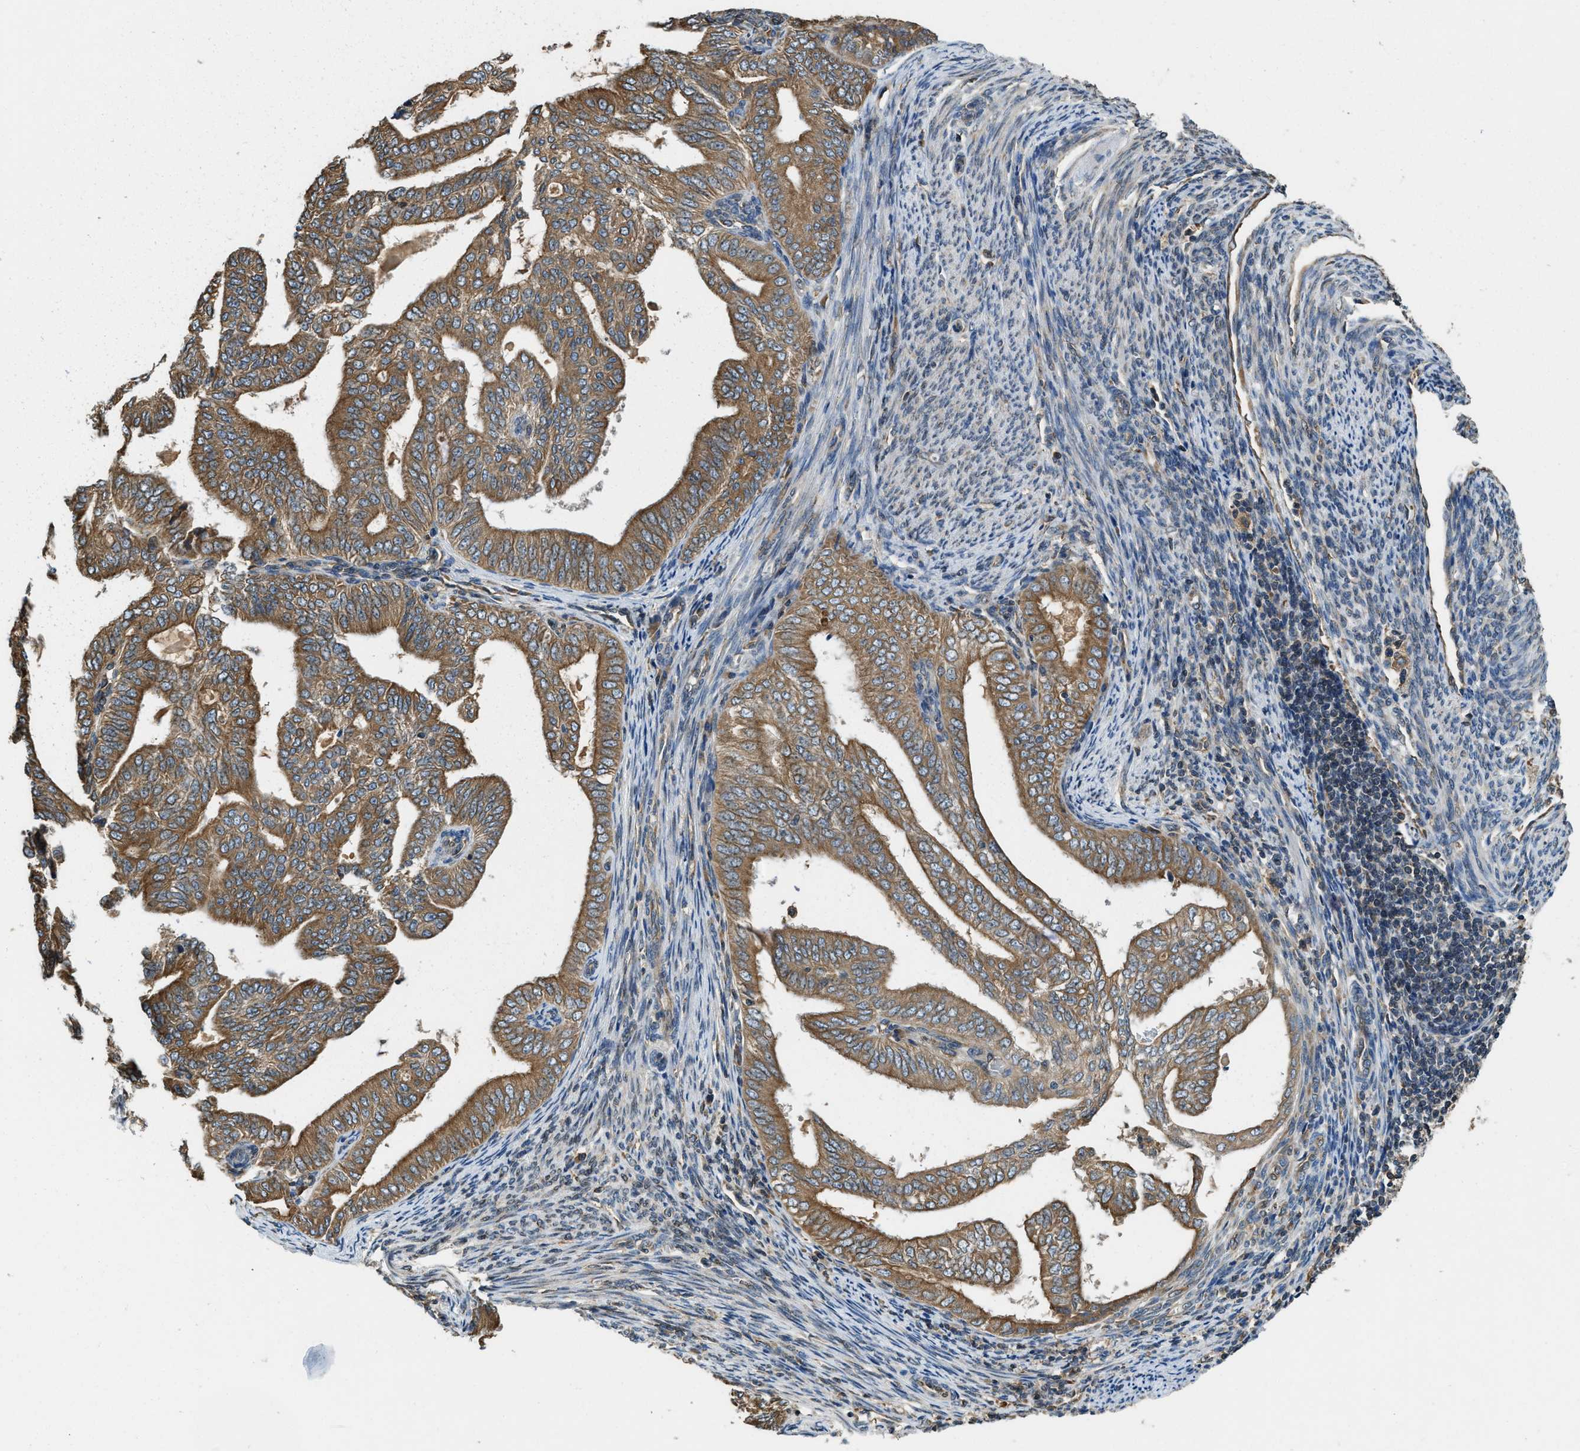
{"staining": {"intensity": "moderate", "quantity": ">75%", "location": "cytoplasmic/membranous"}, "tissue": "endometrial cancer", "cell_type": "Tumor cells", "image_type": "cancer", "snomed": [{"axis": "morphology", "description": "Adenocarcinoma, NOS"}, {"axis": "topography", "description": "Endometrium"}], "caption": "Endometrial cancer (adenocarcinoma) tissue exhibits moderate cytoplasmic/membranous staining in about >75% of tumor cells", "gene": "BCAP31", "patient": {"sex": "female", "age": 58}}